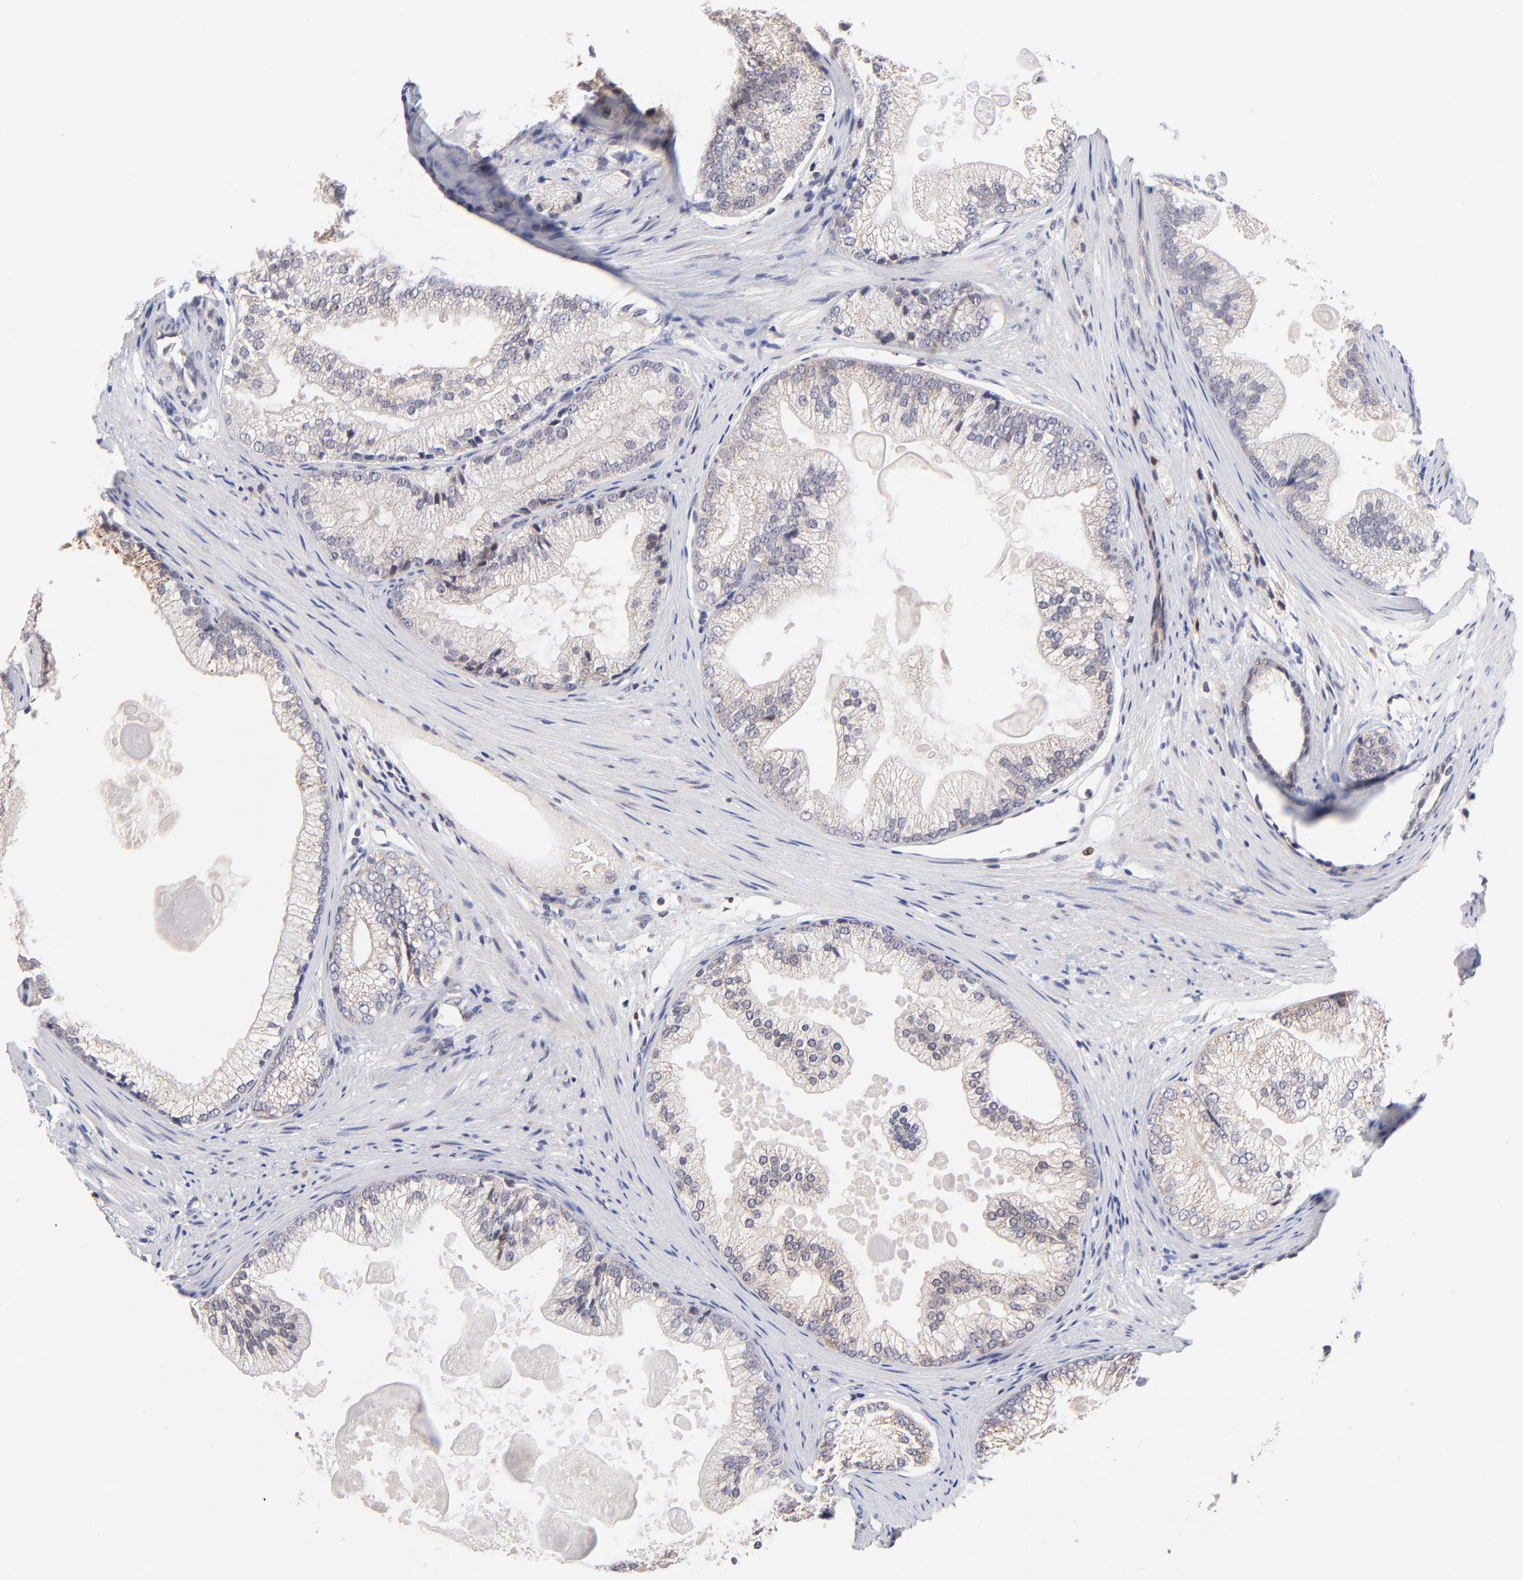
{"staining": {"intensity": "negative", "quantity": "none", "location": "none"}, "tissue": "prostate cancer", "cell_type": "Tumor cells", "image_type": "cancer", "snomed": [{"axis": "morphology", "description": "Adenocarcinoma, Low grade"}, {"axis": "topography", "description": "Prostate"}], "caption": "Immunohistochemistry of prostate cancer (low-grade adenocarcinoma) reveals no staining in tumor cells.", "gene": "FBXL12", "patient": {"sex": "male", "age": 69}}